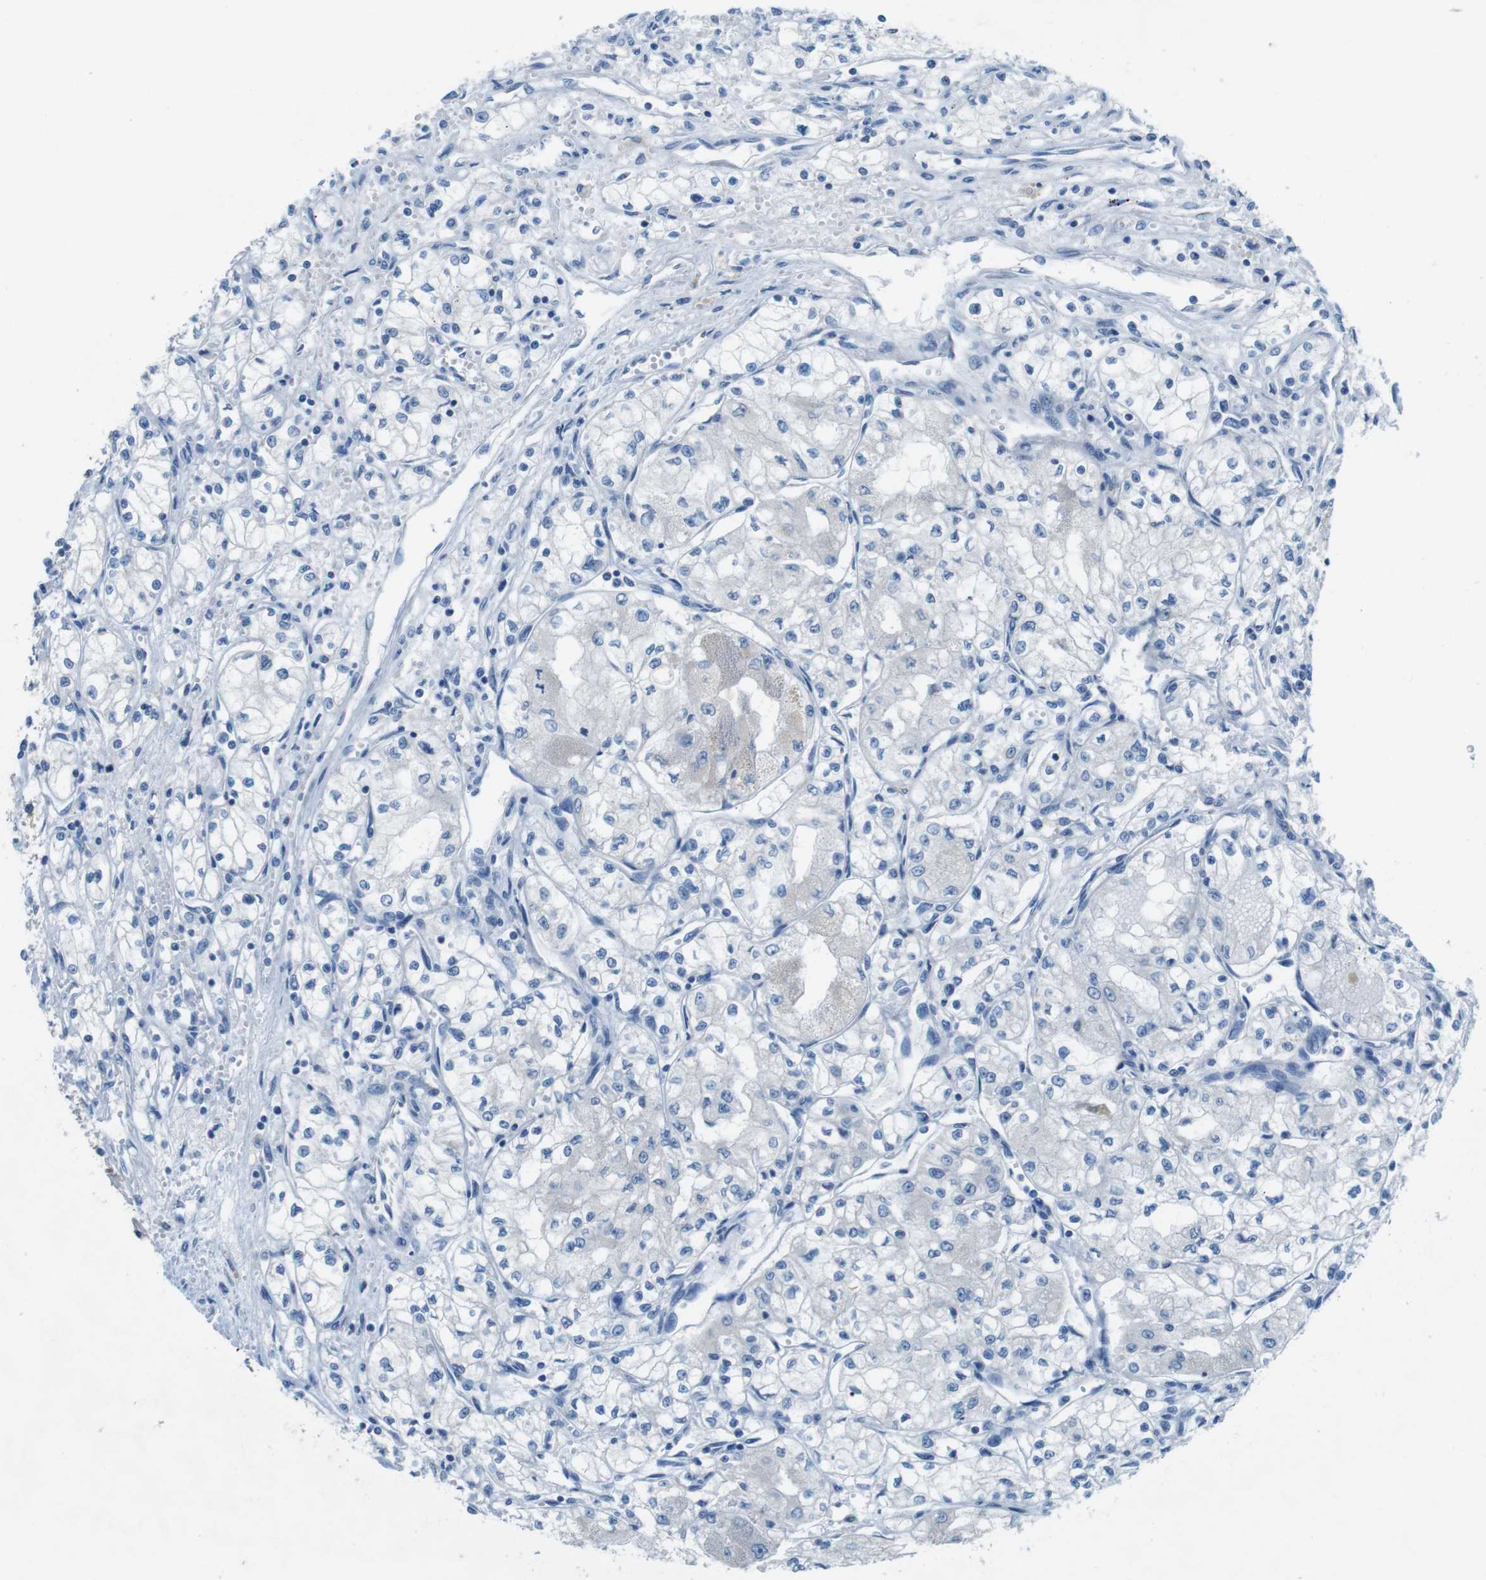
{"staining": {"intensity": "negative", "quantity": "none", "location": "none"}, "tissue": "renal cancer", "cell_type": "Tumor cells", "image_type": "cancer", "snomed": [{"axis": "morphology", "description": "Normal tissue, NOS"}, {"axis": "morphology", "description": "Adenocarcinoma, NOS"}, {"axis": "topography", "description": "Kidney"}], "caption": "Tumor cells show no significant positivity in renal cancer.", "gene": "SLC35A3", "patient": {"sex": "male", "age": 59}}